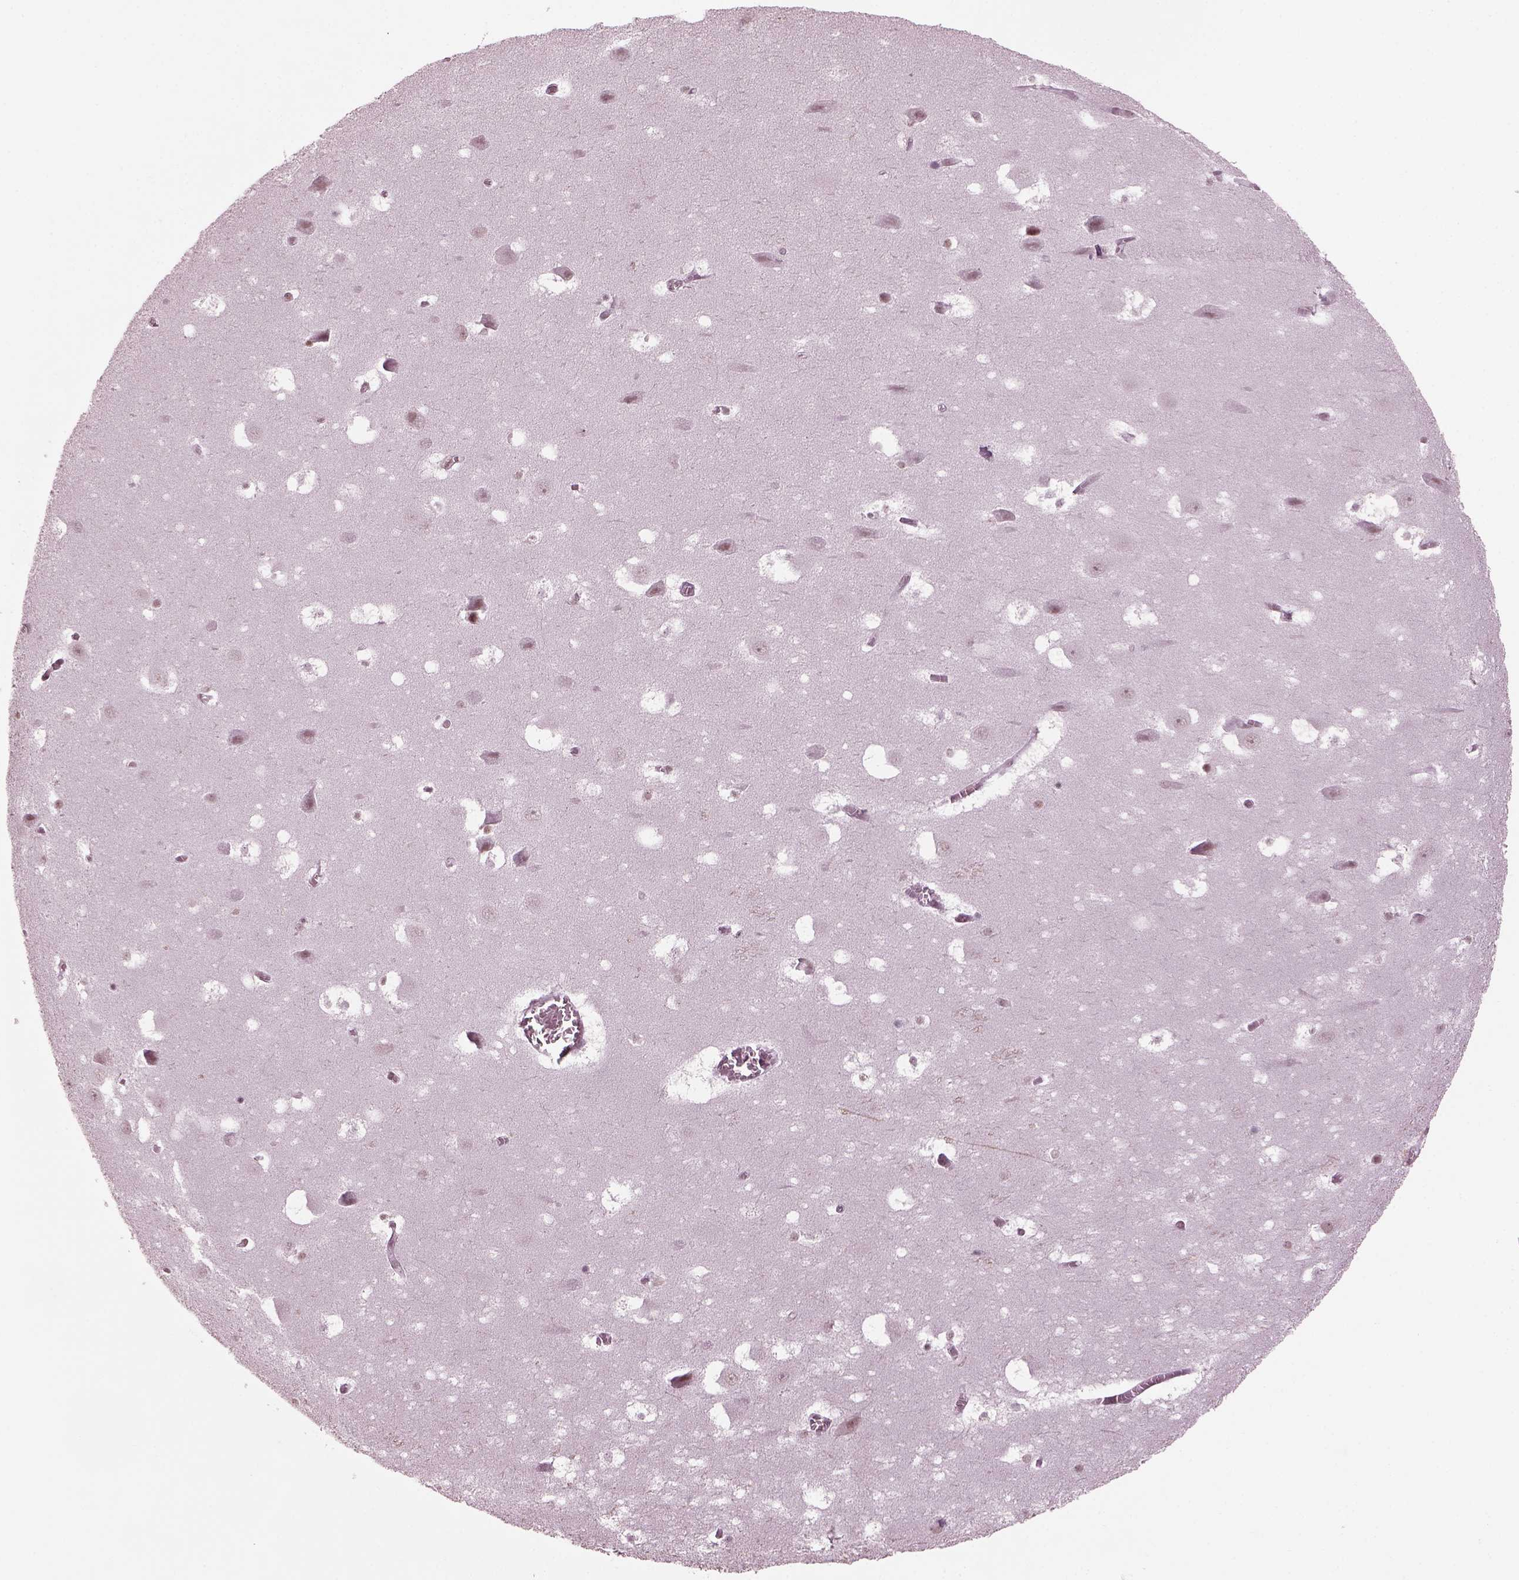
{"staining": {"intensity": "weak", "quantity": "<25%", "location": "nuclear"}, "tissue": "hippocampus", "cell_type": "Glial cells", "image_type": "normal", "snomed": [{"axis": "morphology", "description": "Normal tissue, NOS"}, {"axis": "topography", "description": "Hippocampus"}], "caption": "Immunohistochemistry micrograph of normal hippocampus: human hippocampus stained with DAB demonstrates no significant protein expression in glial cells.", "gene": "RUVBL2", "patient": {"sex": "male", "age": 45}}